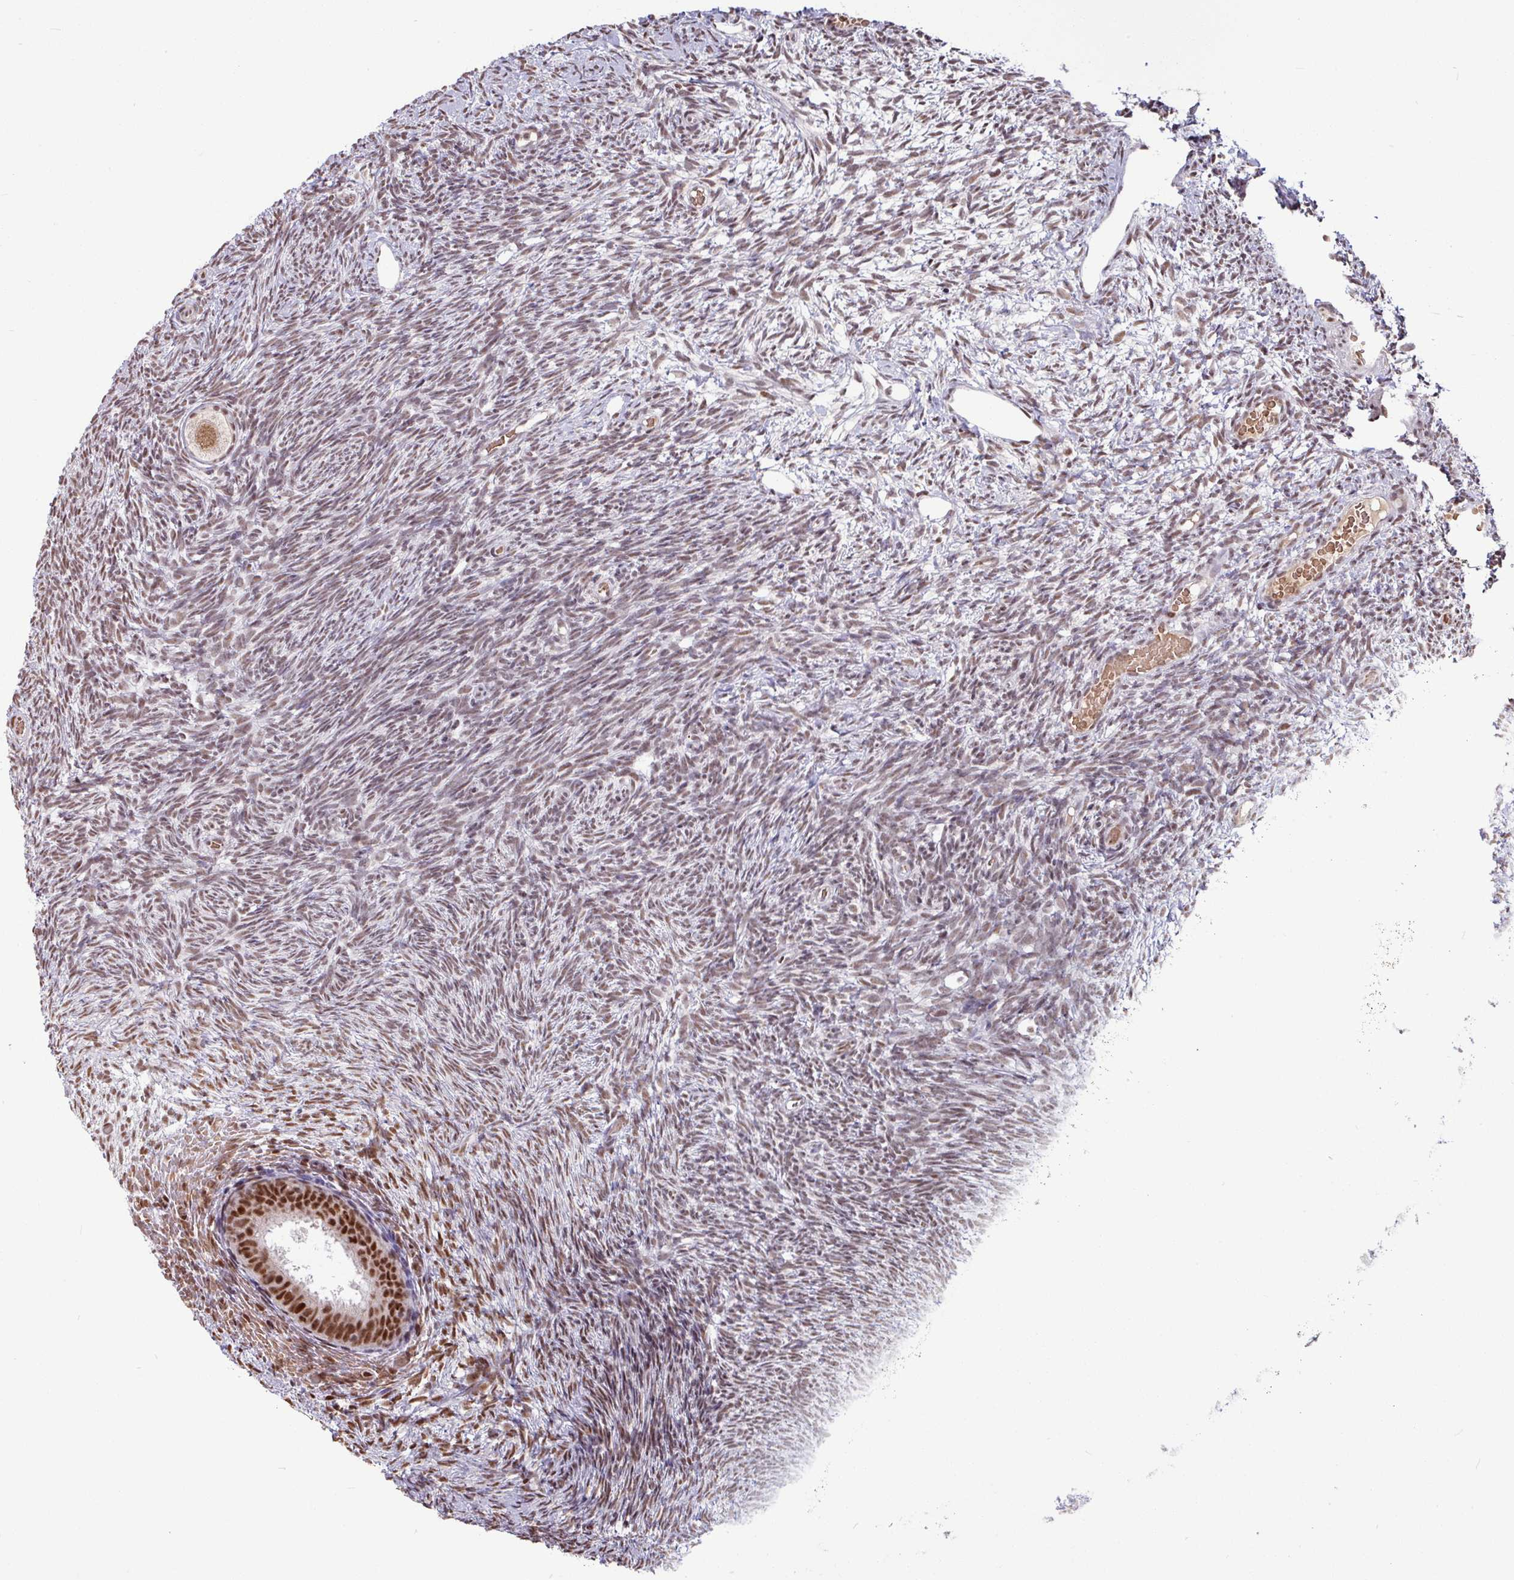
{"staining": {"intensity": "moderate", "quantity": ">75%", "location": "nuclear"}, "tissue": "ovary", "cell_type": "Follicle cells", "image_type": "normal", "snomed": [{"axis": "morphology", "description": "Normal tissue, NOS"}, {"axis": "topography", "description": "Ovary"}], "caption": "An immunohistochemistry (IHC) micrograph of normal tissue is shown. Protein staining in brown labels moderate nuclear positivity in ovary within follicle cells.", "gene": "TDG", "patient": {"sex": "female", "age": 39}}